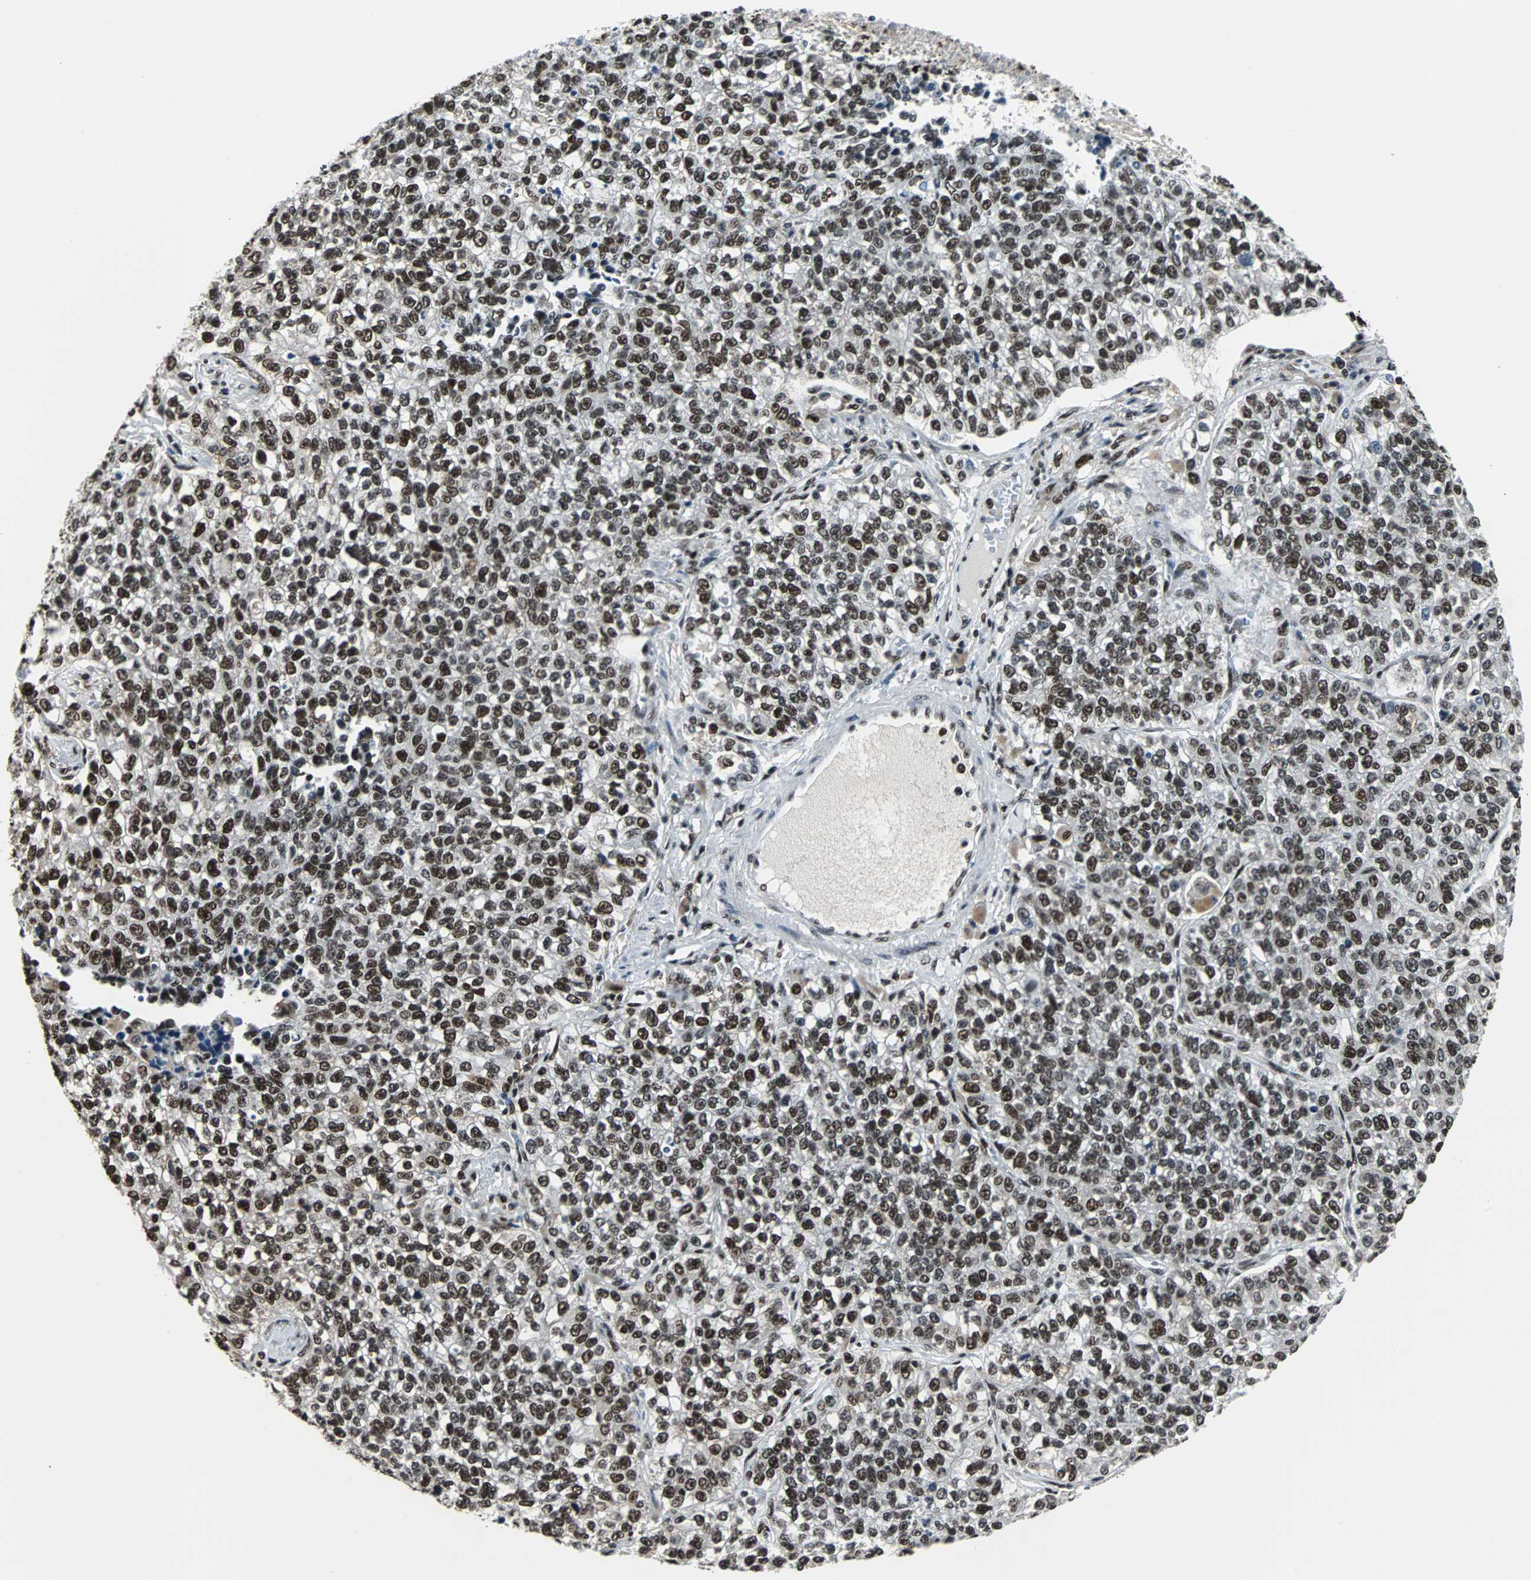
{"staining": {"intensity": "strong", "quantity": ">75%", "location": "nuclear"}, "tissue": "lung cancer", "cell_type": "Tumor cells", "image_type": "cancer", "snomed": [{"axis": "morphology", "description": "Adenocarcinoma, NOS"}, {"axis": "topography", "description": "Lung"}], "caption": "Lung cancer (adenocarcinoma) tissue displays strong nuclear expression in approximately >75% of tumor cells", "gene": "XRCC4", "patient": {"sex": "male", "age": 49}}